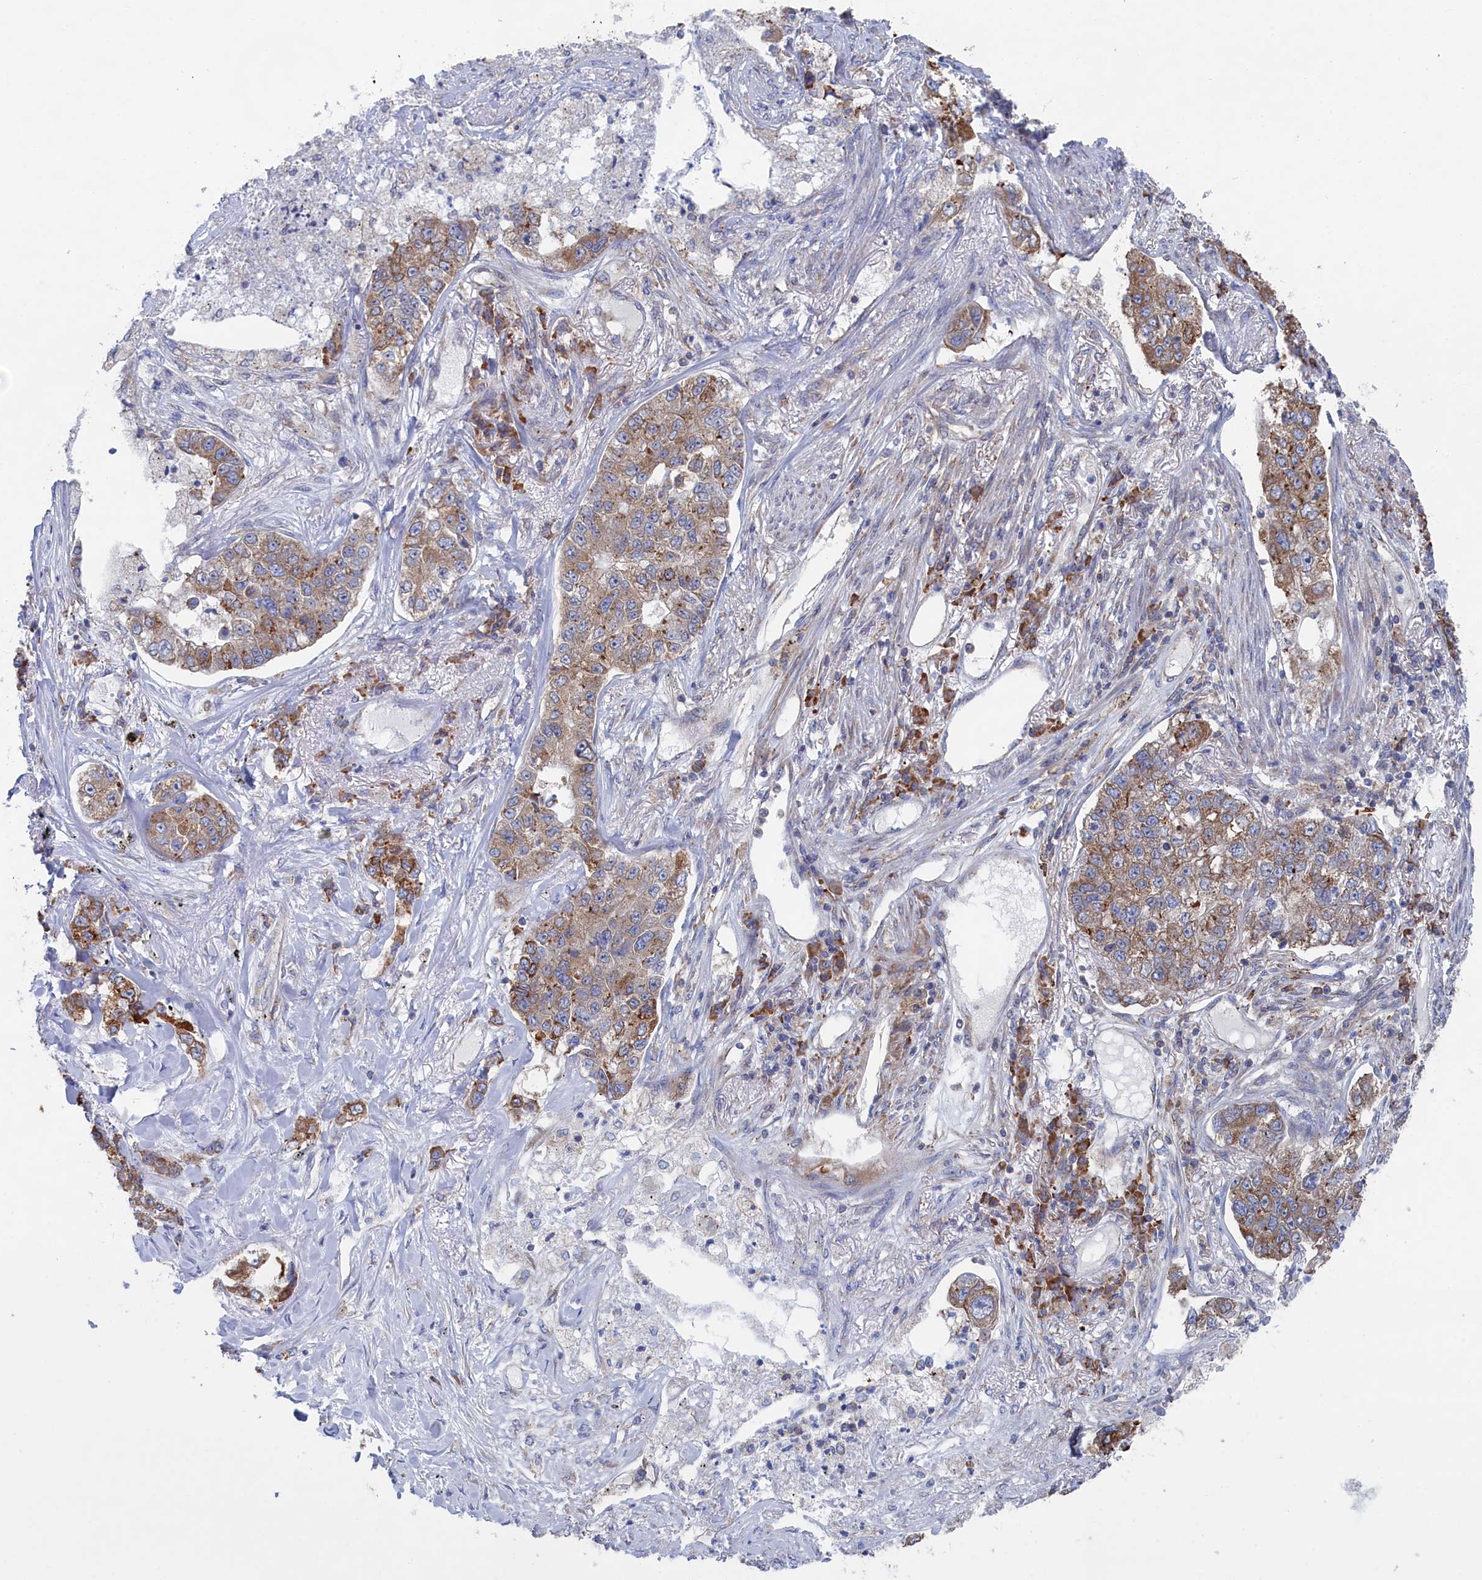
{"staining": {"intensity": "moderate", "quantity": ">75%", "location": "cytoplasmic/membranous"}, "tissue": "lung cancer", "cell_type": "Tumor cells", "image_type": "cancer", "snomed": [{"axis": "morphology", "description": "Adenocarcinoma, NOS"}, {"axis": "topography", "description": "Lung"}], "caption": "Tumor cells show medium levels of moderate cytoplasmic/membranous staining in about >75% of cells in human lung cancer.", "gene": "BPIFB6", "patient": {"sex": "male", "age": 49}}